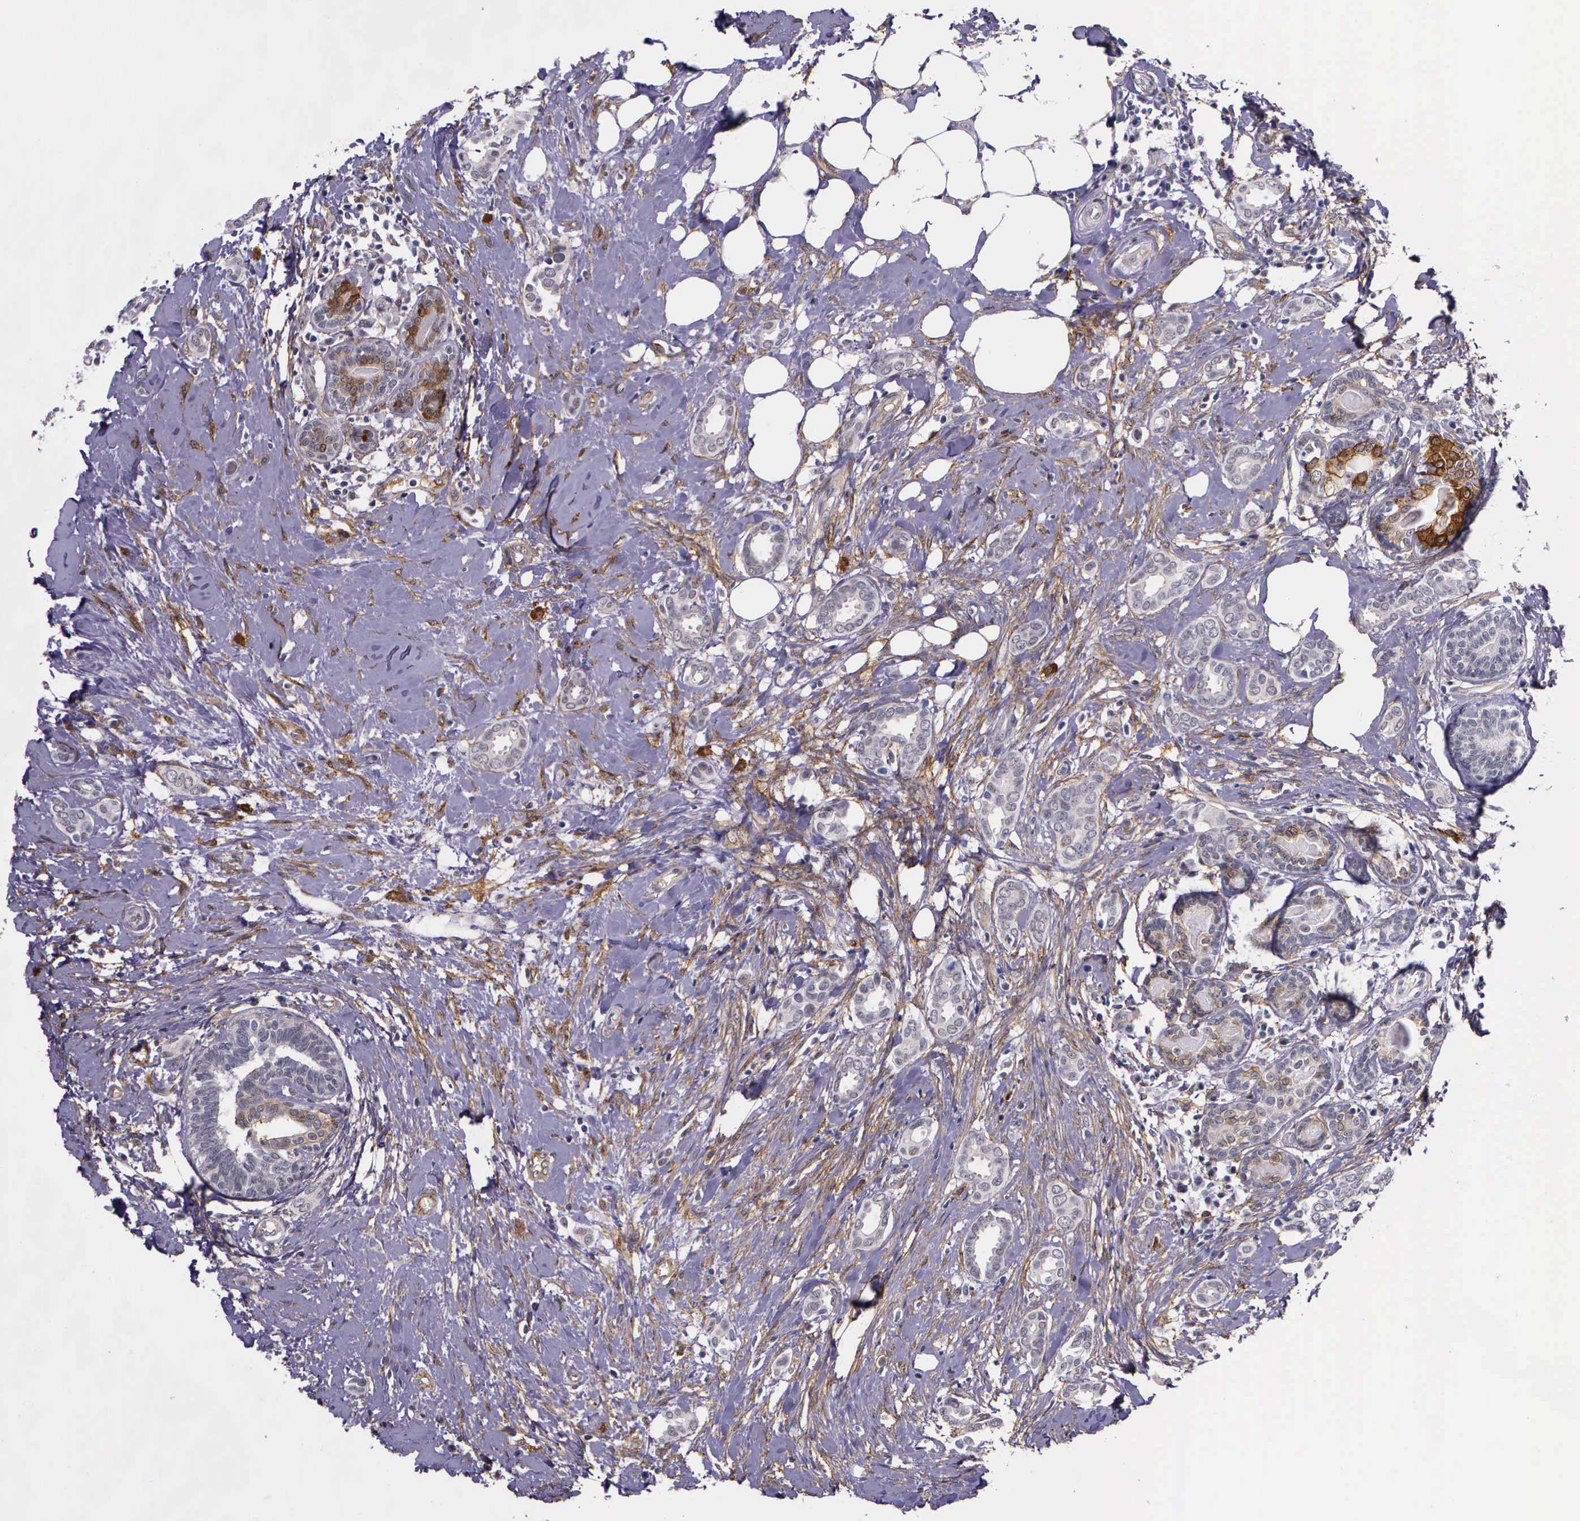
{"staining": {"intensity": "weak", "quantity": "<25%", "location": "cytoplasmic/membranous"}, "tissue": "breast cancer", "cell_type": "Tumor cells", "image_type": "cancer", "snomed": [{"axis": "morphology", "description": "Duct carcinoma"}, {"axis": "topography", "description": "Breast"}], "caption": "There is no significant positivity in tumor cells of breast cancer (intraductal carcinoma). (Stains: DAB (3,3'-diaminobenzidine) immunohistochemistry with hematoxylin counter stain, Microscopy: brightfield microscopy at high magnification).", "gene": "AHNAK2", "patient": {"sex": "female", "age": 50}}